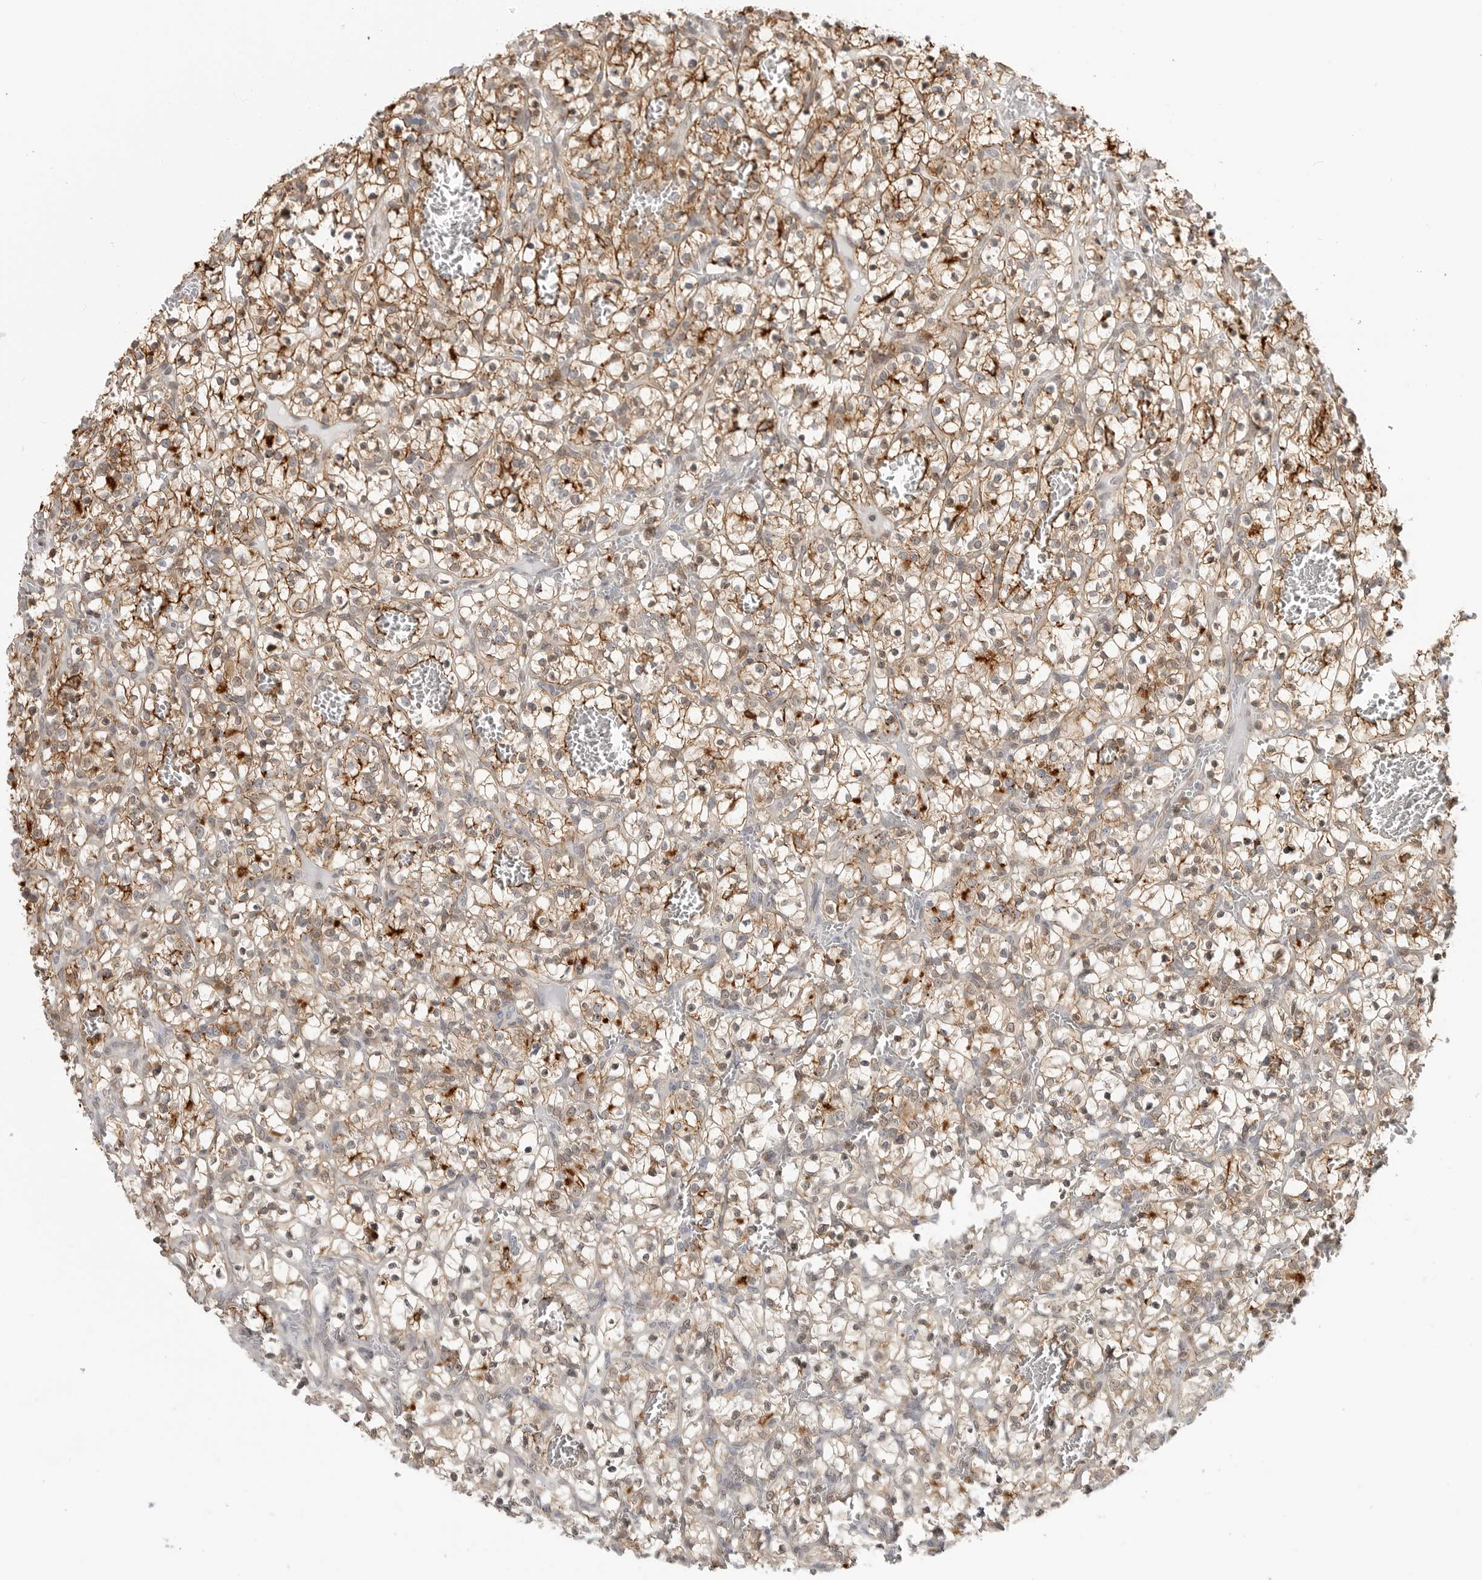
{"staining": {"intensity": "moderate", "quantity": ">75%", "location": "cytoplasmic/membranous"}, "tissue": "renal cancer", "cell_type": "Tumor cells", "image_type": "cancer", "snomed": [{"axis": "morphology", "description": "Adenocarcinoma, NOS"}, {"axis": "topography", "description": "Kidney"}], "caption": "Protein staining reveals moderate cytoplasmic/membranous positivity in about >75% of tumor cells in adenocarcinoma (renal).", "gene": "ANXA11", "patient": {"sex": "female", "age": 57}}